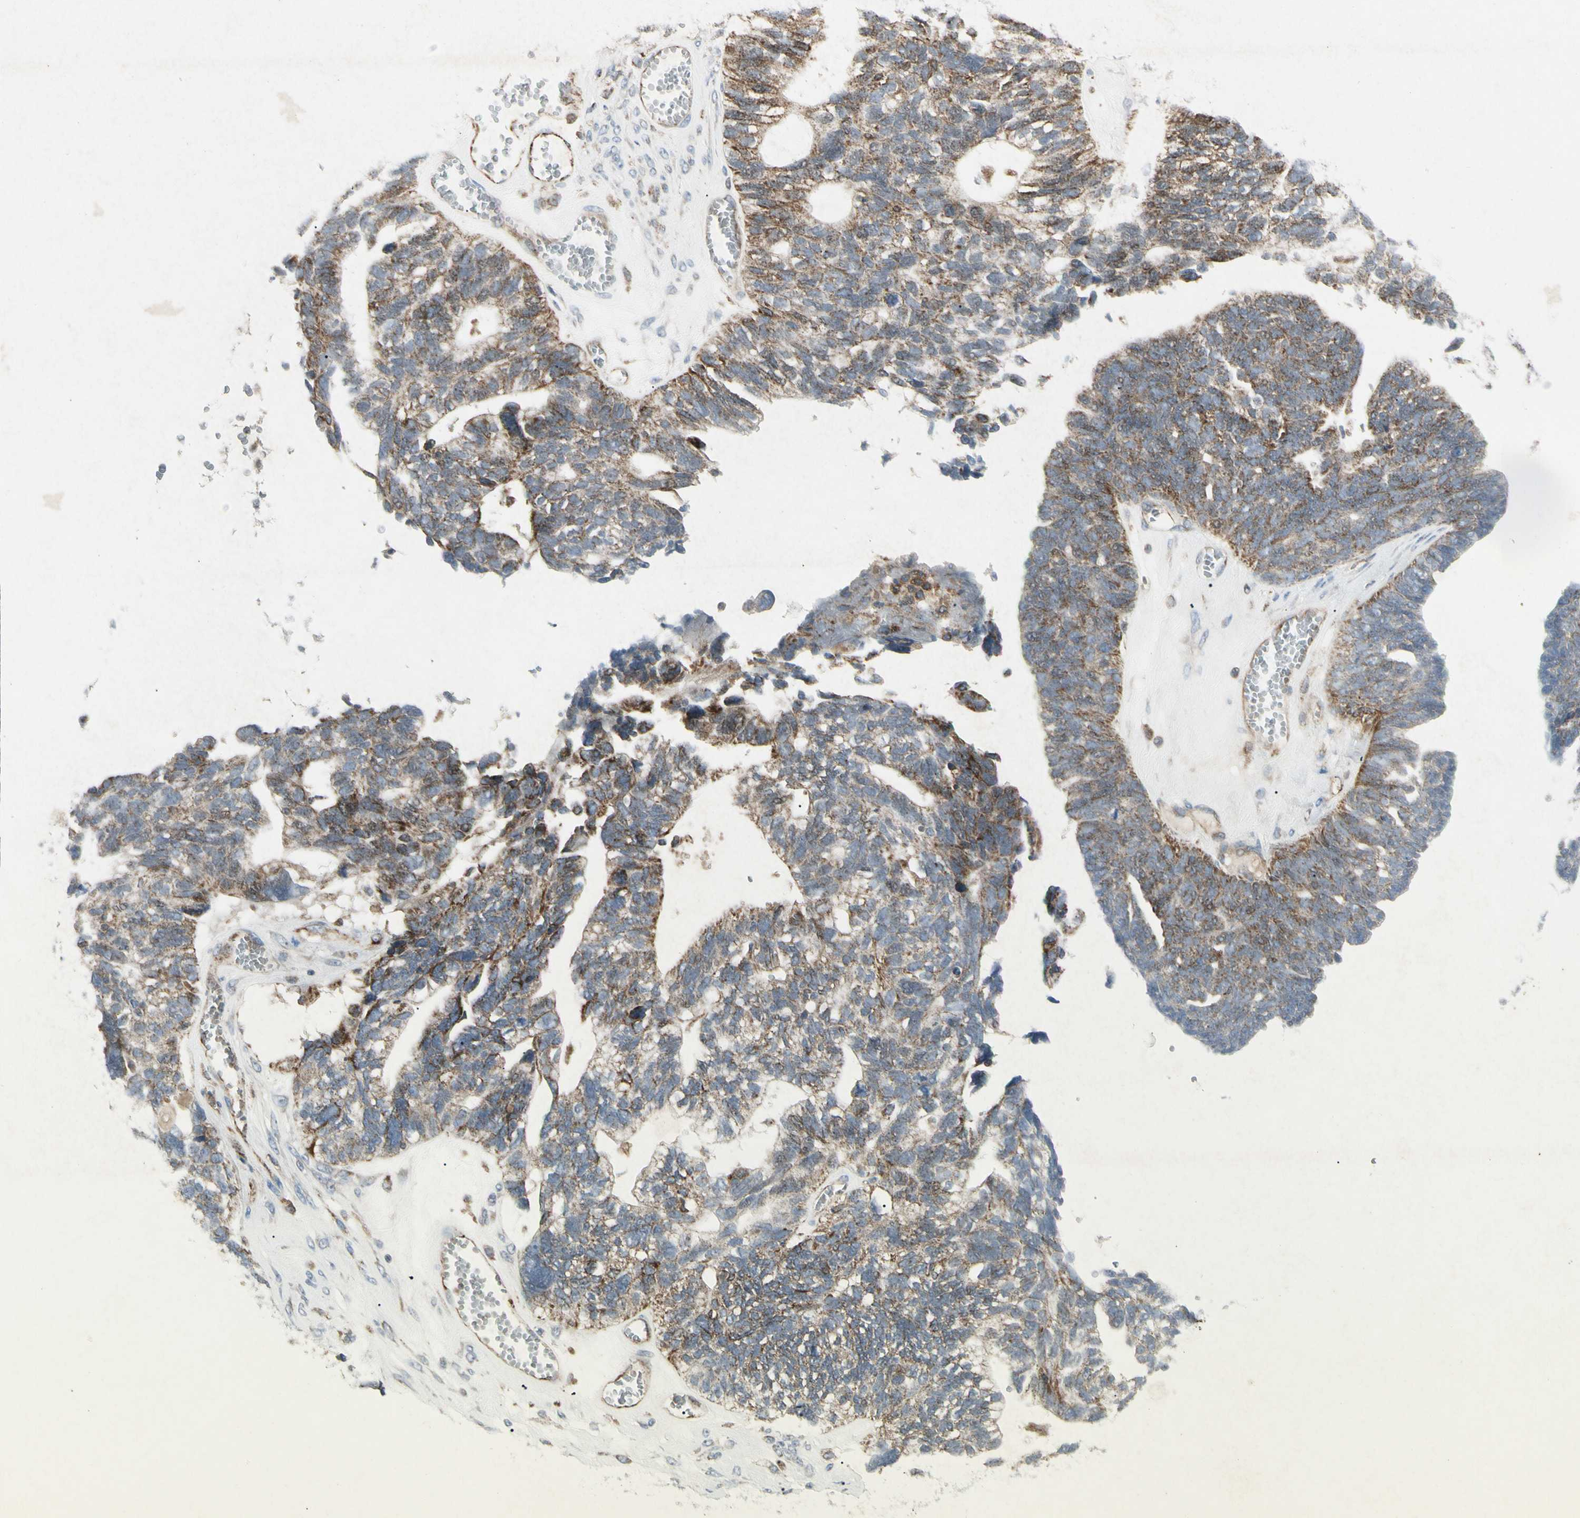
{"staining": {"intensity": "strong", "quantity": "25%-75%", "location": "cytoplasmic/membranous"}, "tissue": "ovarian cancer", "cell_type": "Tumor cells", "image_type": "cancer", "snomed": [{"axis": "morphology", "description": "Cystadenocarcinoma, serous, NOS"}, {"axis": "topography", "description": "Ovary"}], "caption": "Approximately 25%-75% of tumor cells in human serous cystadenocarcinoma (ovarian) display strong cytoplasmic/membranous protein positivity as visualized by brown immunohistochemical staining.", "gene": "CYB5R1", "patient": {"sex": "female", "age": 79}}